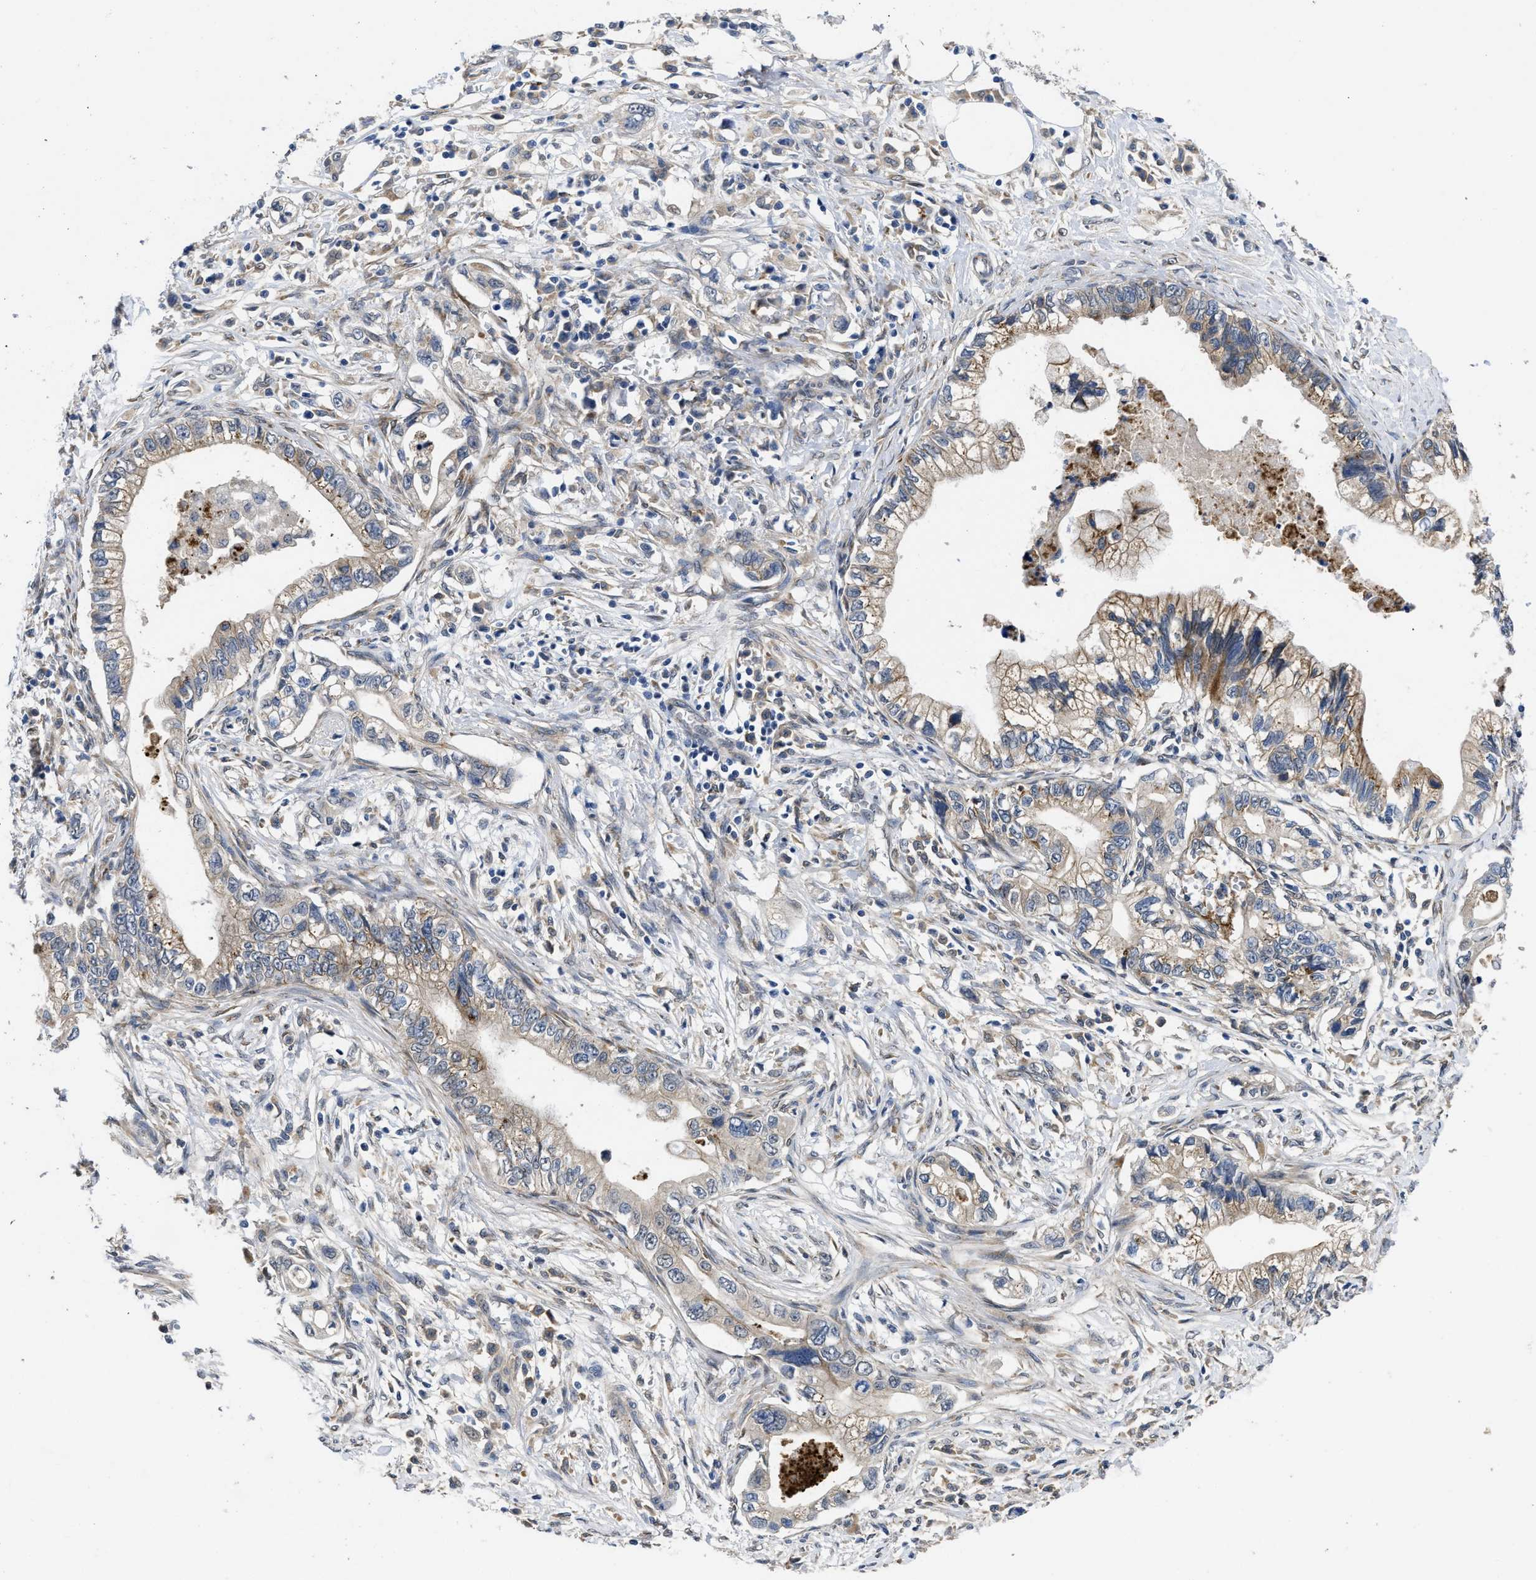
{"staining": {"intensity": "weak", "quantity": "<25%", "location": "cytoplasmic/membranous"}, "tissue": "pancreatic cancer", "cell_type": "Tumor cells", "image_type": "cancer", "snomed": [{"axis": "morphology", "description": "Adenocarcinoma, NOS"}, {"axis": "topography", "description": "Pancreas"}], "caption": "Tumor cells show no significant protein positivity in pancreatic adenocarcinoma. (DAB immunohistochemistry (IHC) visualized using brightfield microscopy, high magnification).", "gene": "PKD2", "patient": {"sex": "male", "age": 56}}